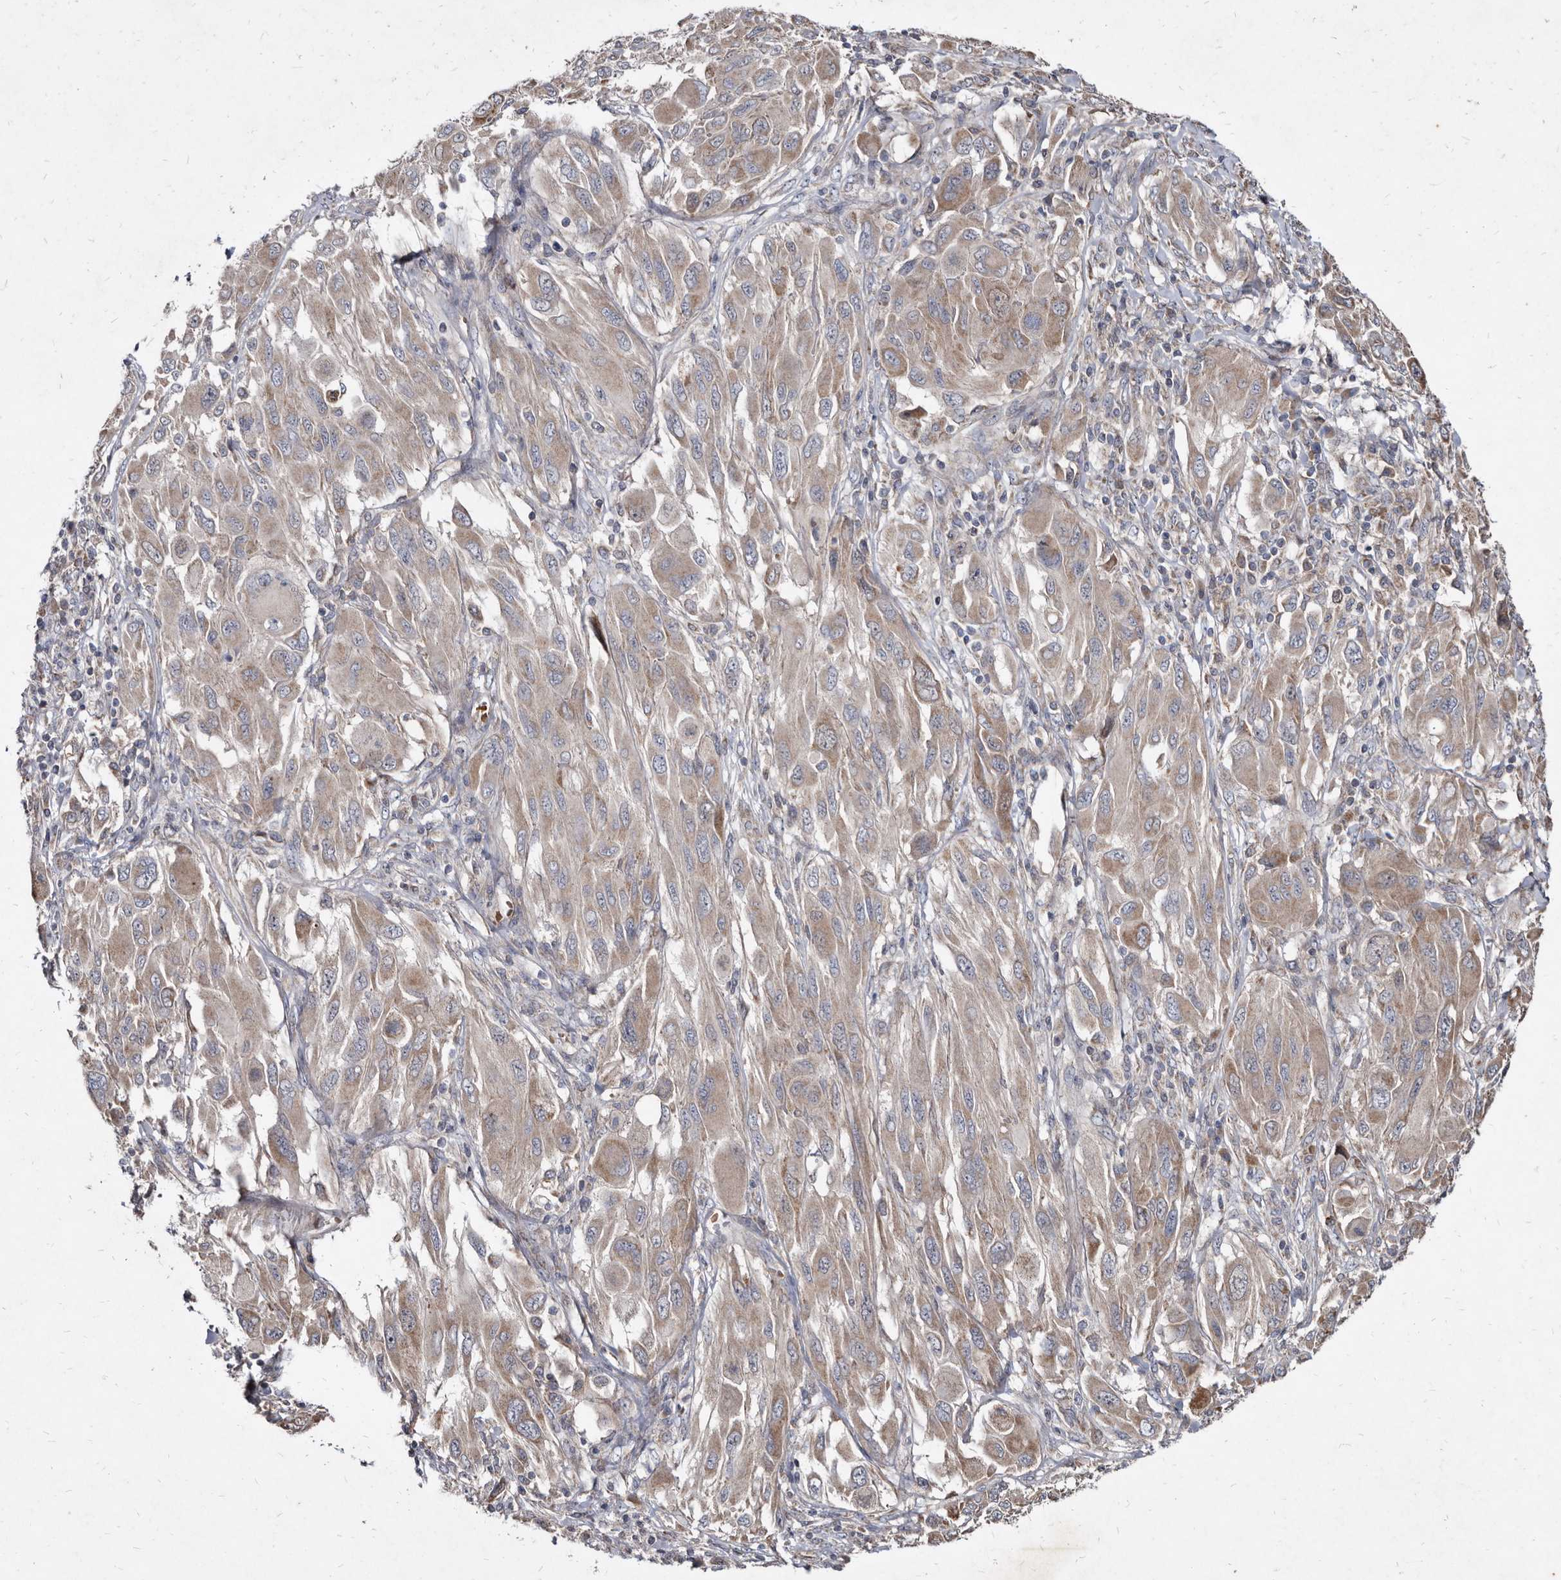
{"staining": {"intensity": "weak", "quantity": ">75%", "location": "cytoplasmic/membranous"}, "tissue": "melanoma", "cell_type": "Tumor cells", "image_type": "cancer", "snomed": [{"axis": "morphology", "description": "Malignant melanoma, NOS"}, {"axis": "topography", "description": "Skin"}], "caption": "Immunohistochemistry photomicrograph of neoplastic tissue: human melanoma stained using immunohistochemistry shows low levels of weak protein expression localized specifically in the cytoplasmic/membranous of tumor cells, appearing as a cytoplasmic/membranous brown color.", "gene": "YPEL3", "patient": {"sex": "female", "age": 91}}